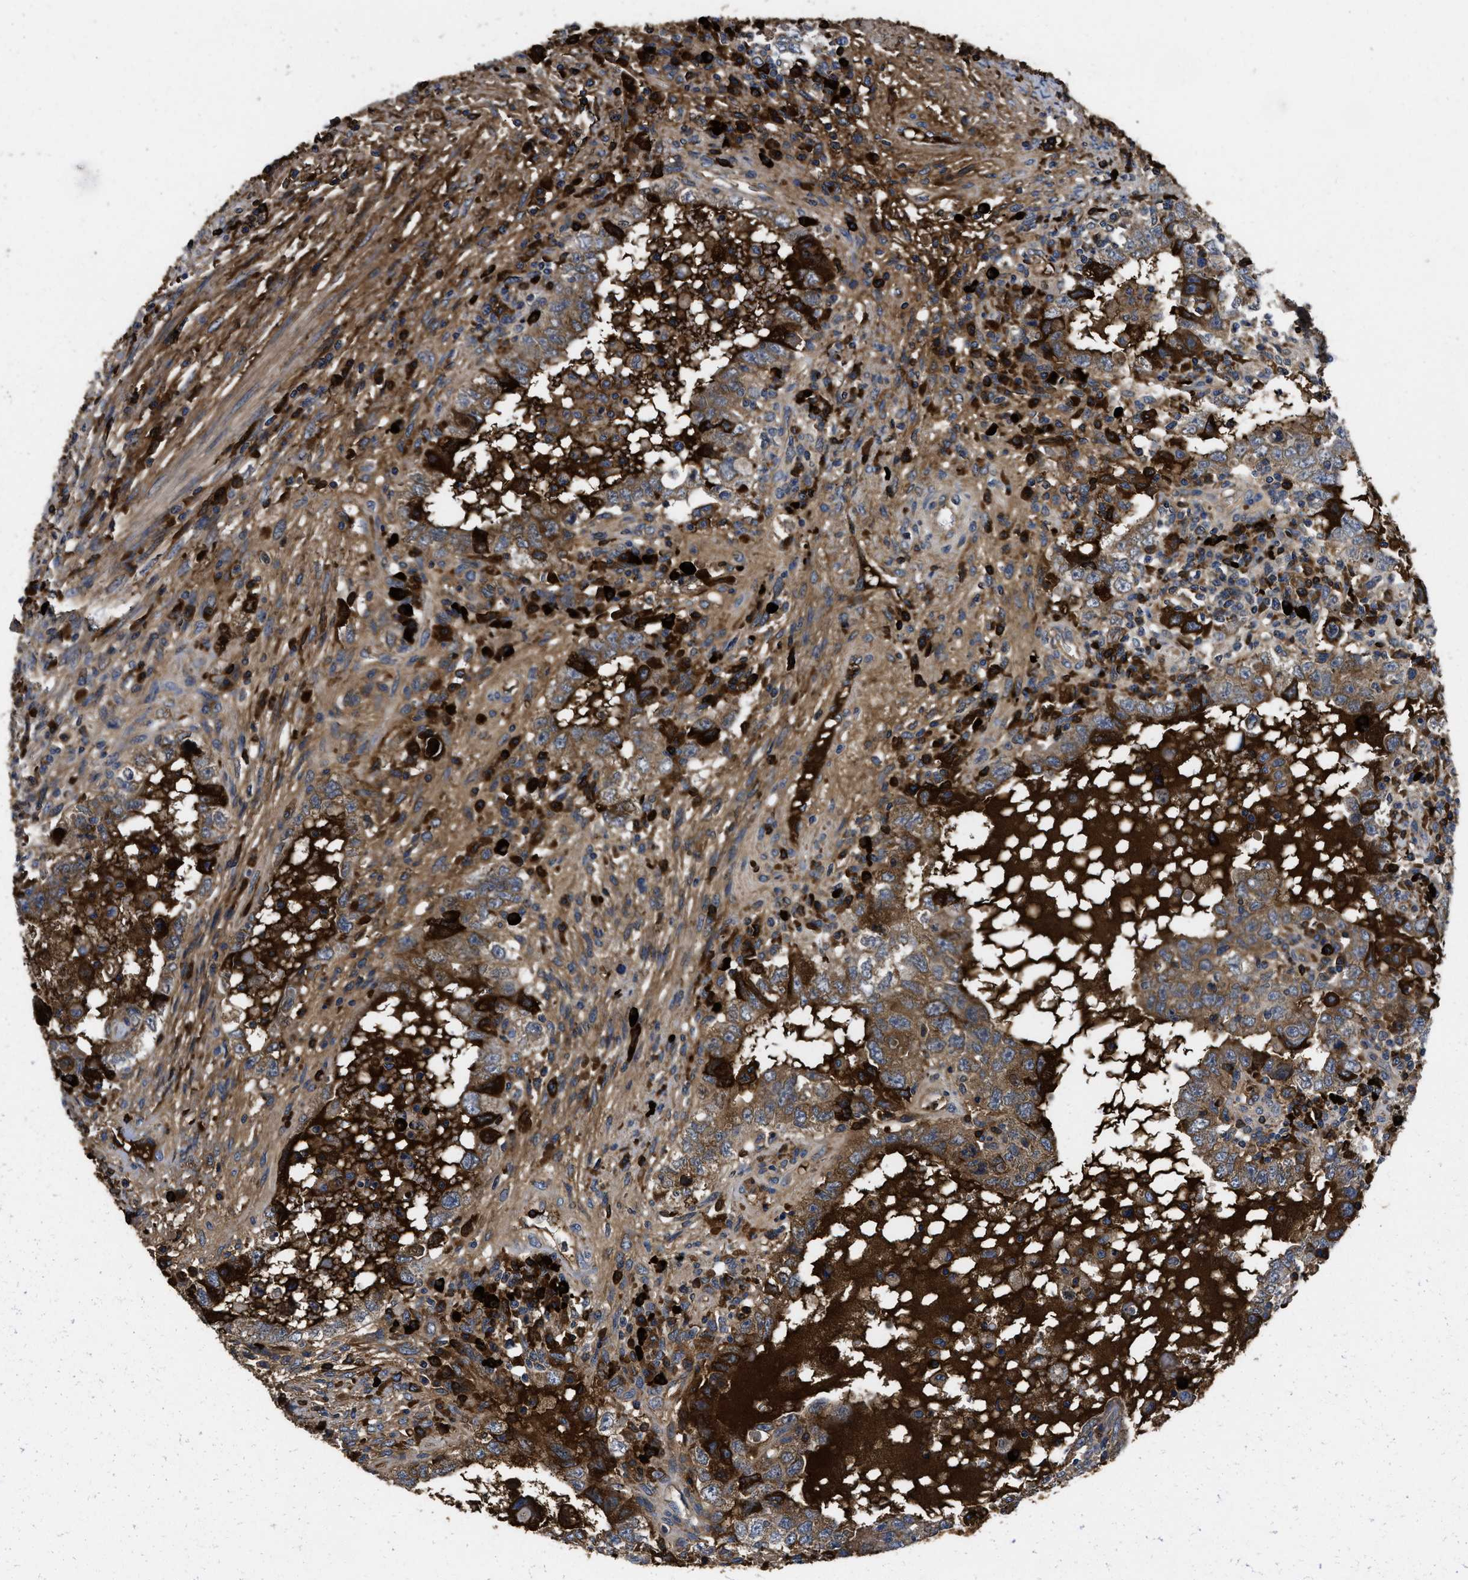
{"staining": {"intensity": "moderate", "quantity": ">75%", "location": "cytoplasmic/membranous"}, "tissue": "testis cancer", "cell_type": "Tumor cells", "image_type": "cancer", "snomed": [{"axis": "morphology", "description": "Carcinoma, Embryonal, NOS"}, {"axis": "topography", "description": "Testis"}], "caption": "Protein staining by immunohistochemistry (IHC) shows moderate cytoplasmic/membranous positivity in approximately >75% of tumor cells in testis embryonal carcinoma. Using DAB (3,3'-diaminobenzidine) (brown) and hematoxylin (blue) stains, captured at high magnification using brightfield microscopy.", "gene": "GALK1", "patient": {"sex": "male", "age": 26}}